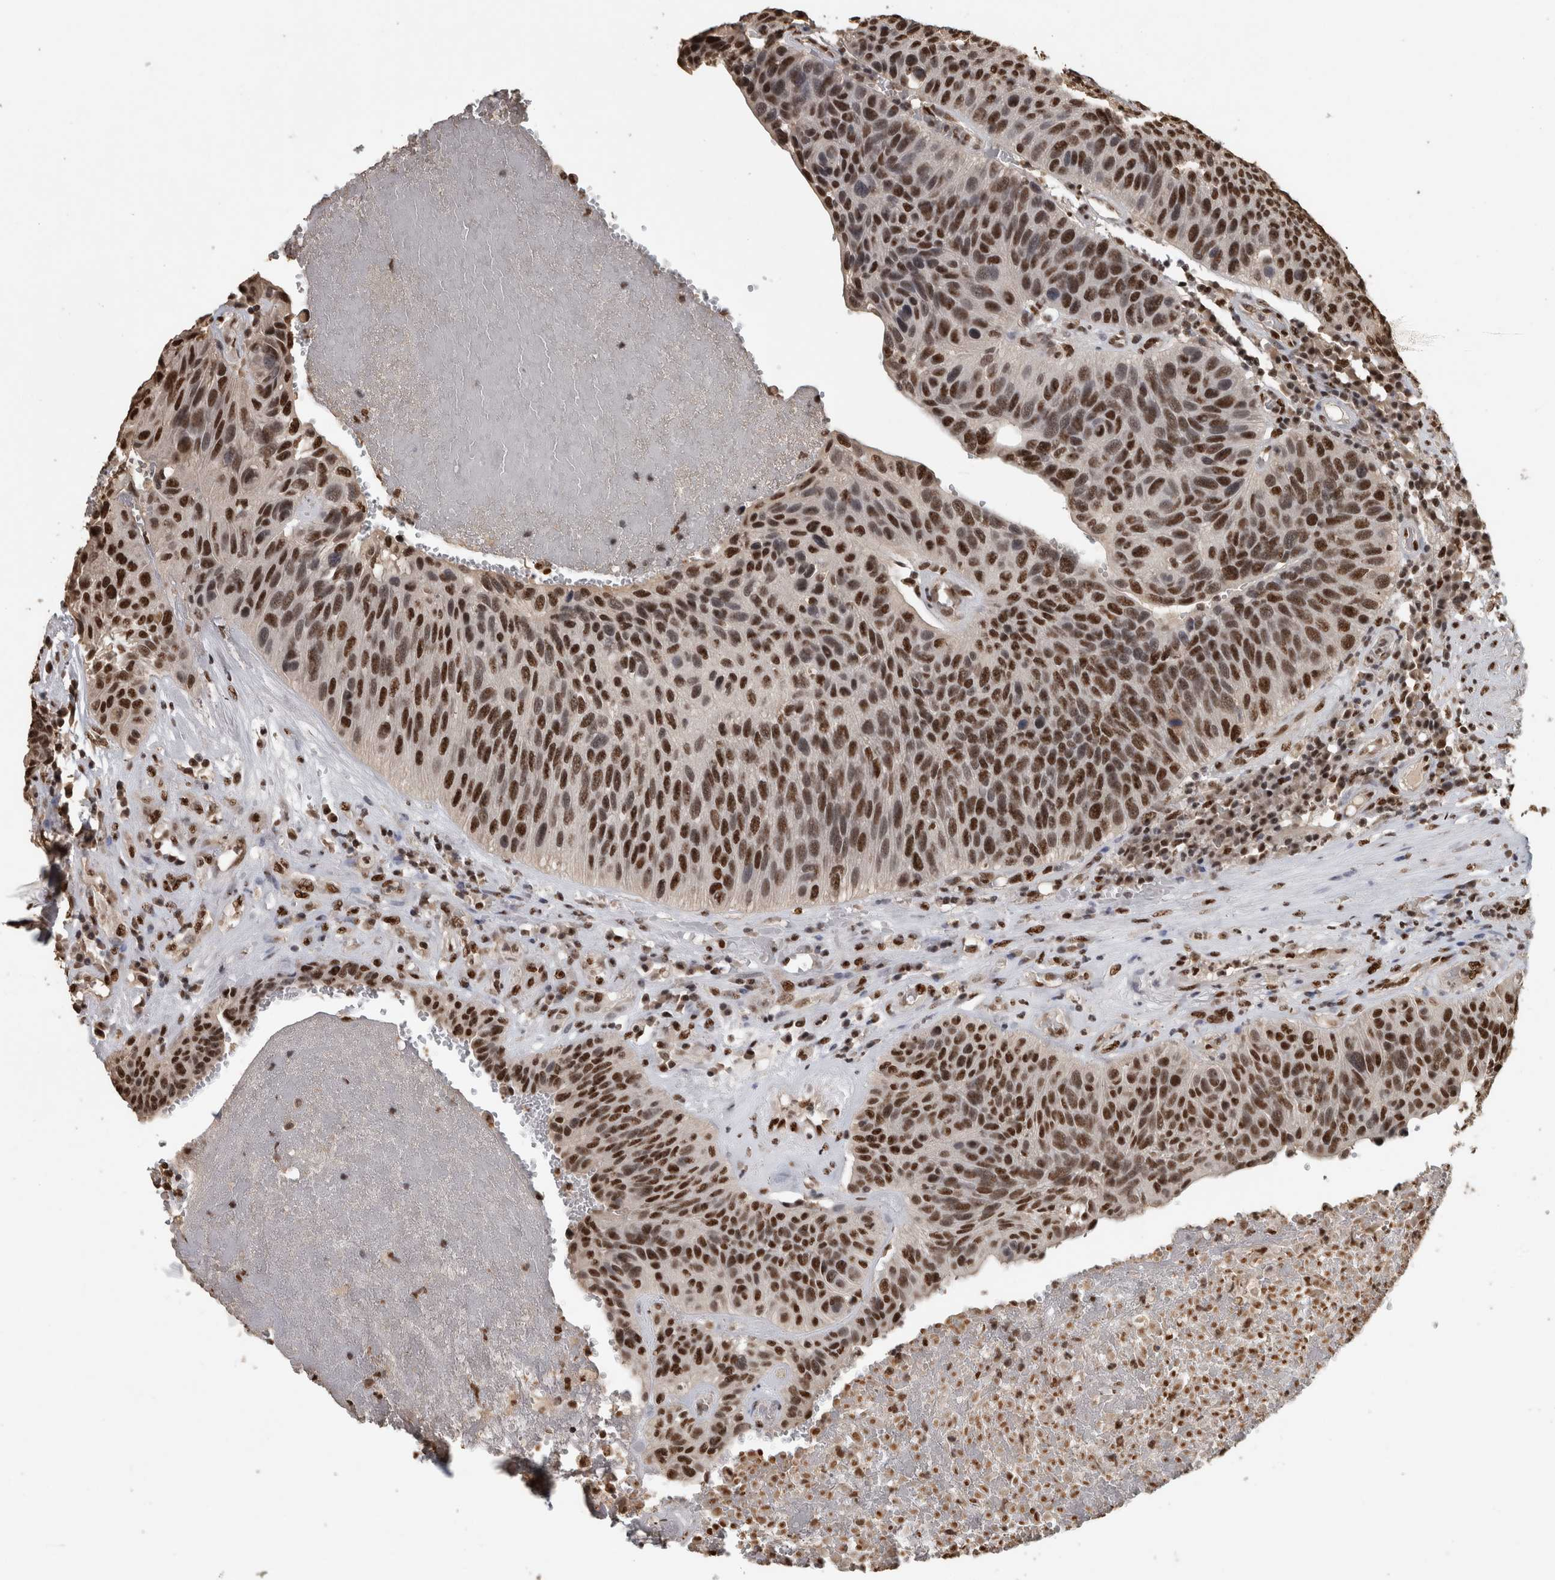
{"staining": {"intensity": "strong", "quantity": ">75%", "location": "nuclear"}, "tissue": "urothelial cancer", "cell_type": "Tumor cells", "image_type": "cancer", "snomed": [{"axis": "morphology", "description": "Urothelial carcinoma, High grade"}, {"axis": "topography", "description": "Urinary bladder"}], "caption": "Immunohistochemistry of human high-grade urothelial carcinoma shows high levels of strong nuclear staining in about >75% of tumor cells.", "gene": "RAD50", "patient": {"sex": "male", "age": 66}}